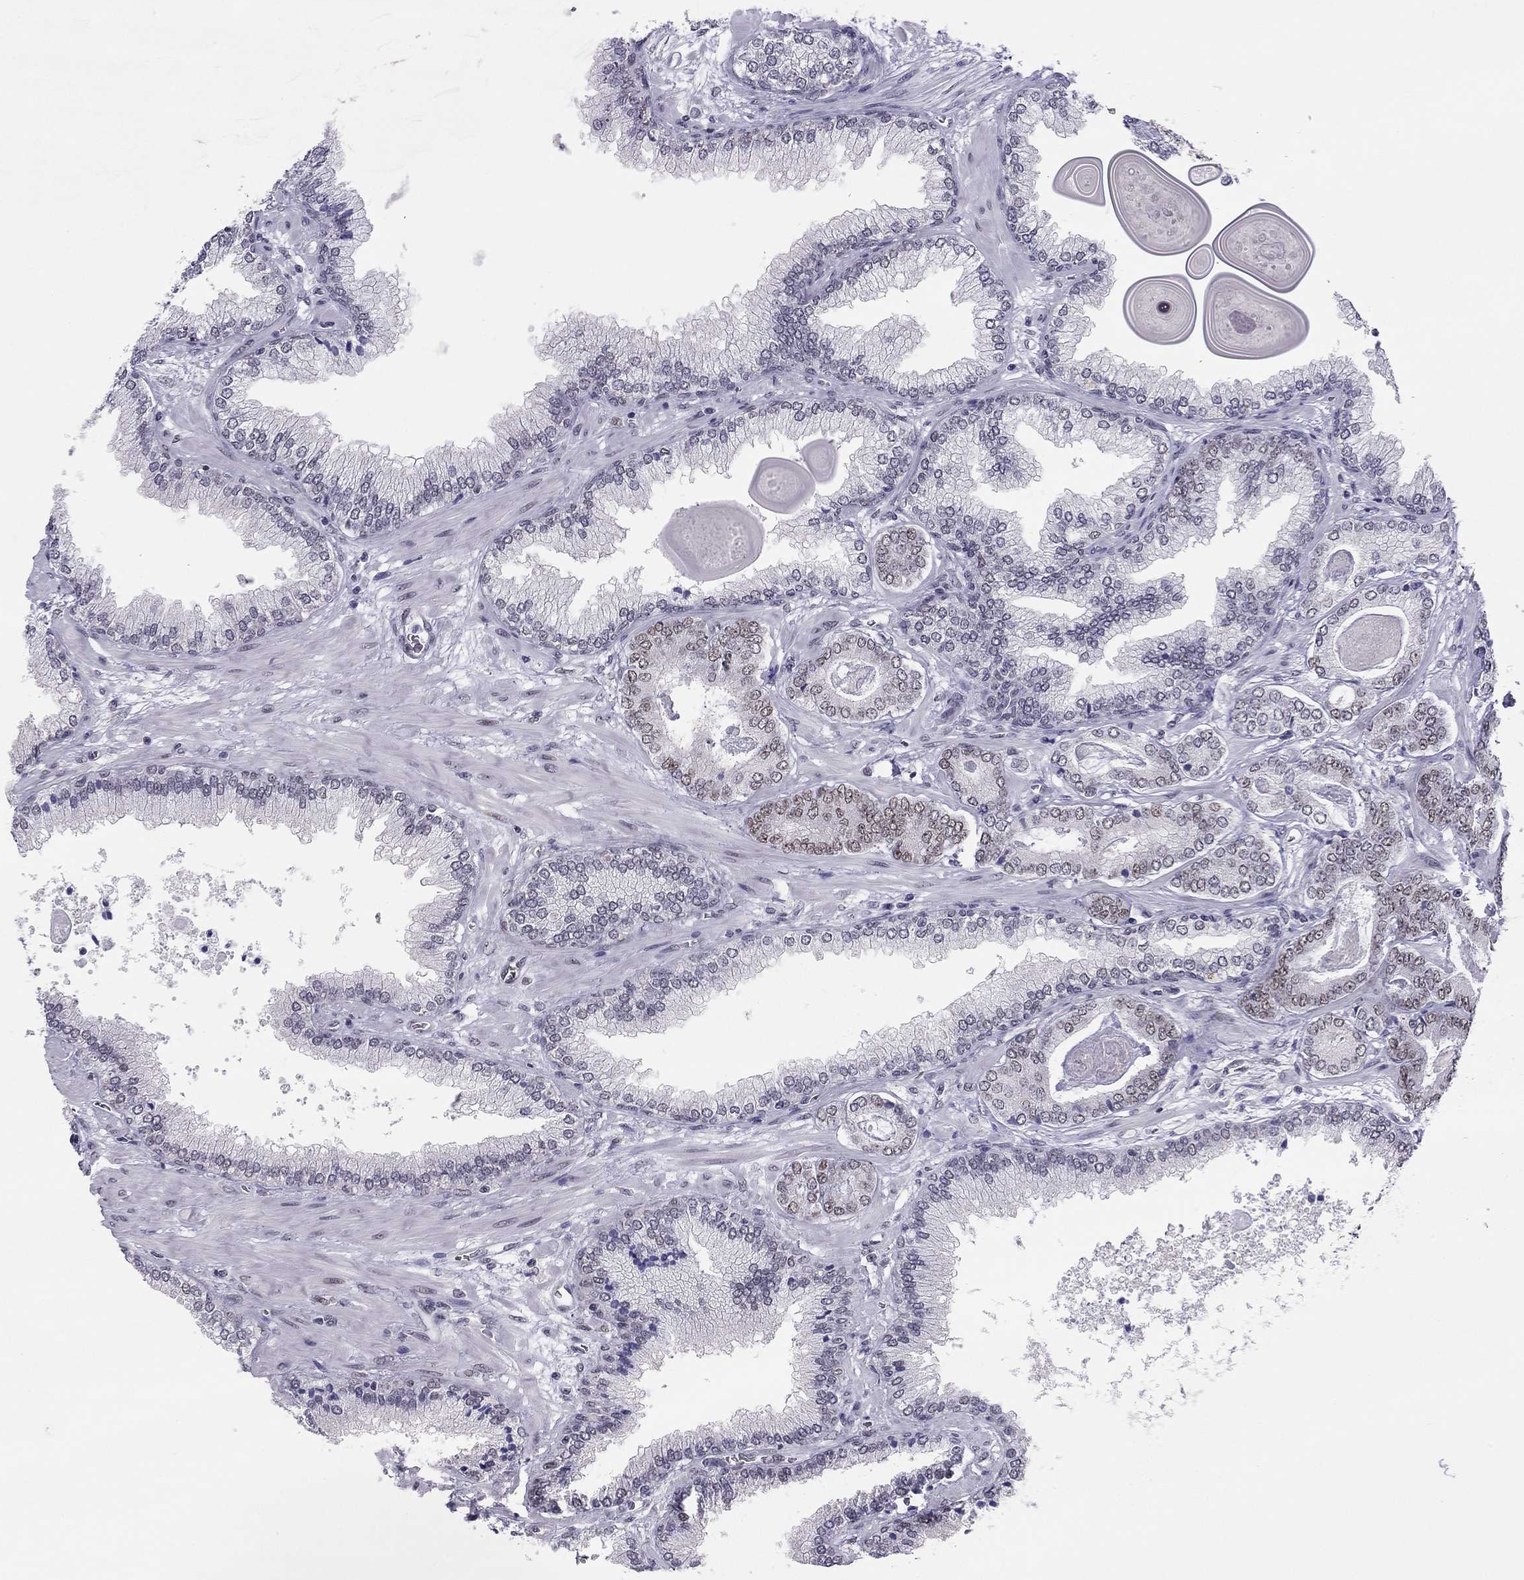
{"staining": {"intensity": "moderate", "quantity": "<25%", "location": "nuclear"}, "tissue": "prostate cancer", "cell_type": "Tumor cells", "image_type": "cancer", "snomed": [{"axis": "morphology", "description": "Adenocarcinoma, Low grade"}, {"axis": "topography", "description": "Prostate"}], "caption": "This image exhibits prostate cancer (low-grade adenocarcinoma) stained with immunohistochemistry to label a protein in brown. The nuclear of tumor cells show moderate positivity for the protein. Nuclei are counter-stained blue.", "gene": "DOT1L", "patient": {"sex": "male", "age": 69}}